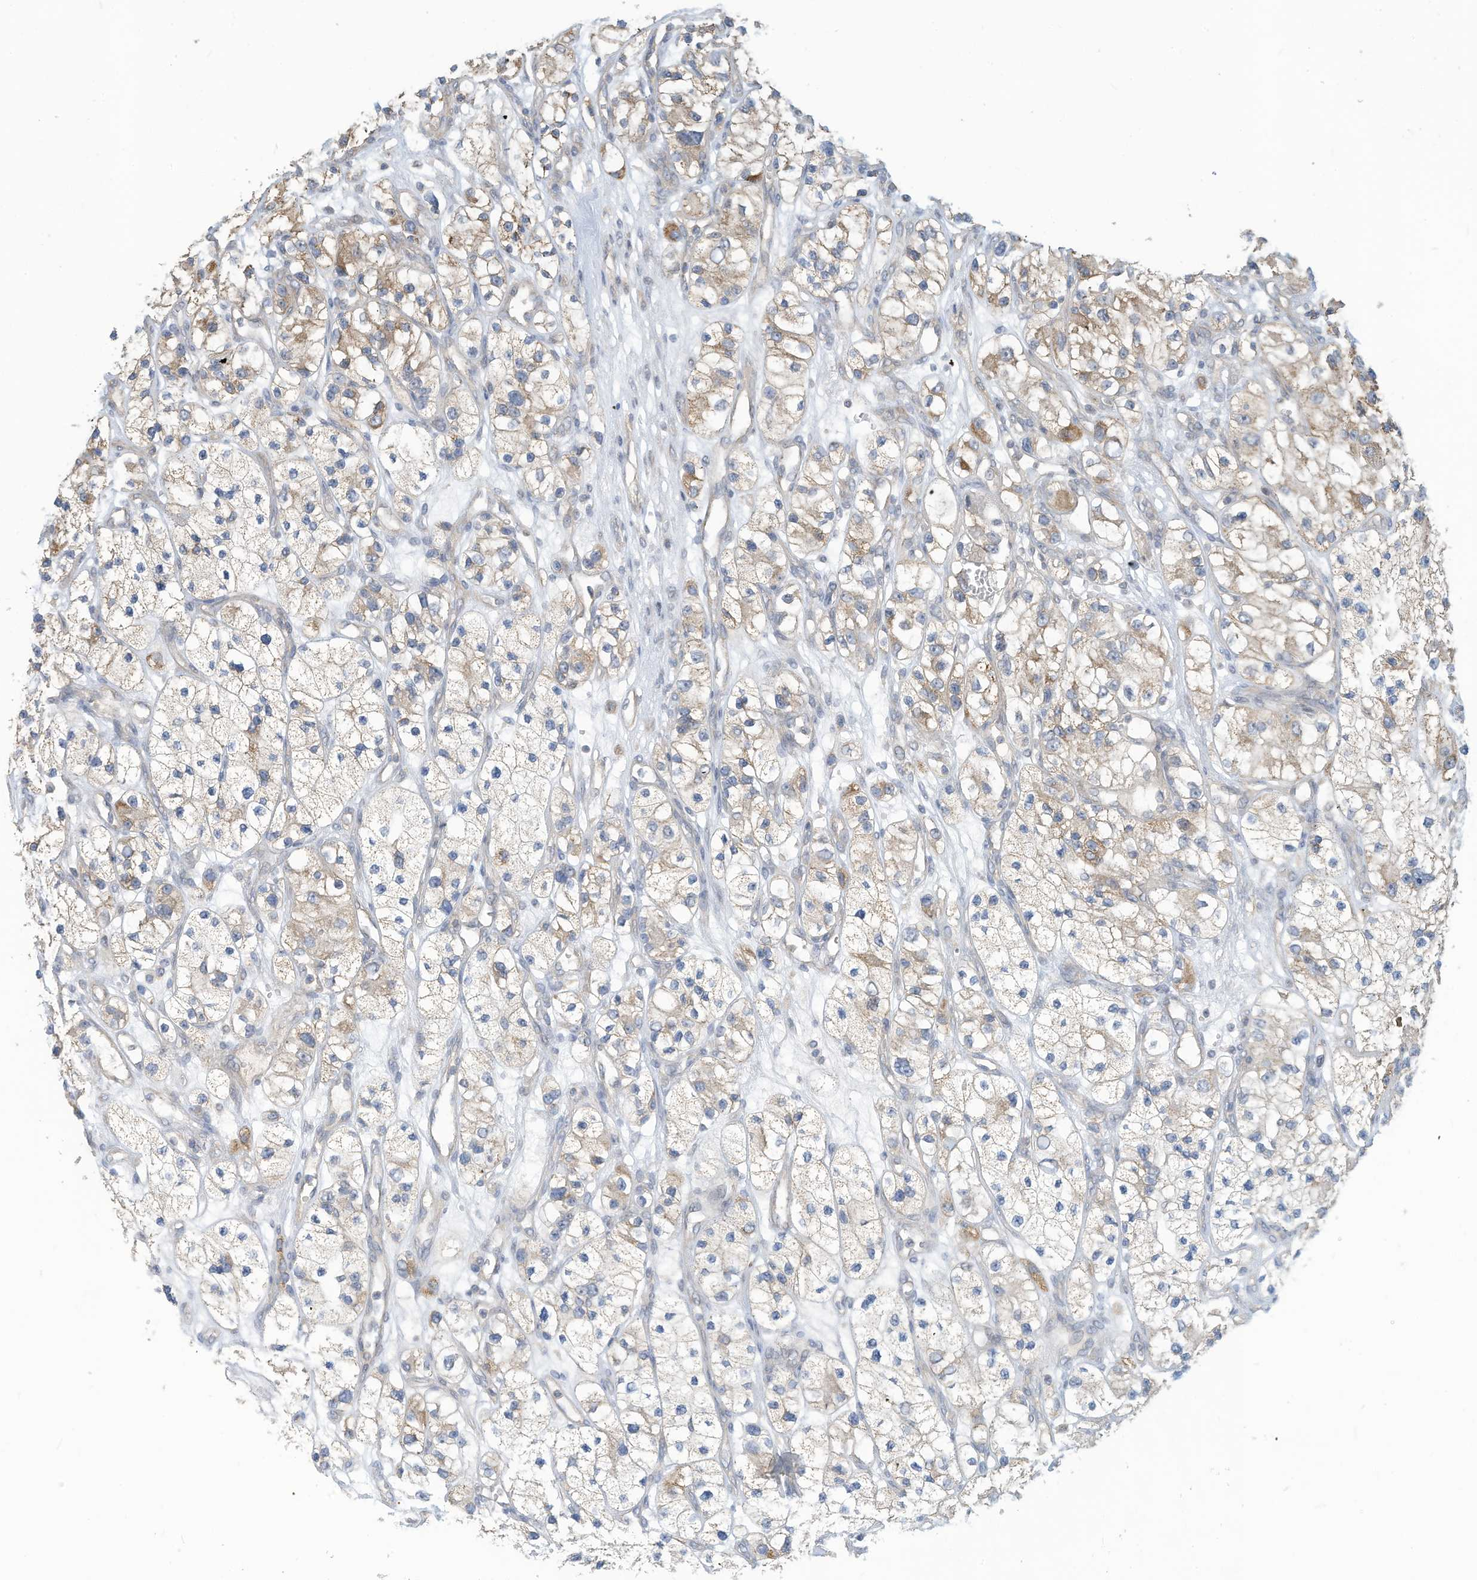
{"staining": {"intensity": "weak", "quantity": "25%-75%", "location": "cytoplasmic/membranous"}, "tissue": "renal cancer", "cell_type": "Tumor cells", "image_type": "cancer", "snomed": [{"axis": "morphology", "description": "Adenocarcinoma, NOS"}, {"axis": "topography", "description": "Kidney"}], "caption": "Immunohistochemistry of renal cancer exhibits low levels of weak cytoplasmic/membranous positivity in approximately 25%-75% of tumor cells. Nuclei are stained in blue.", "gene": "SCGB1D2", "patient": {"sex": "female", "age": 57}}